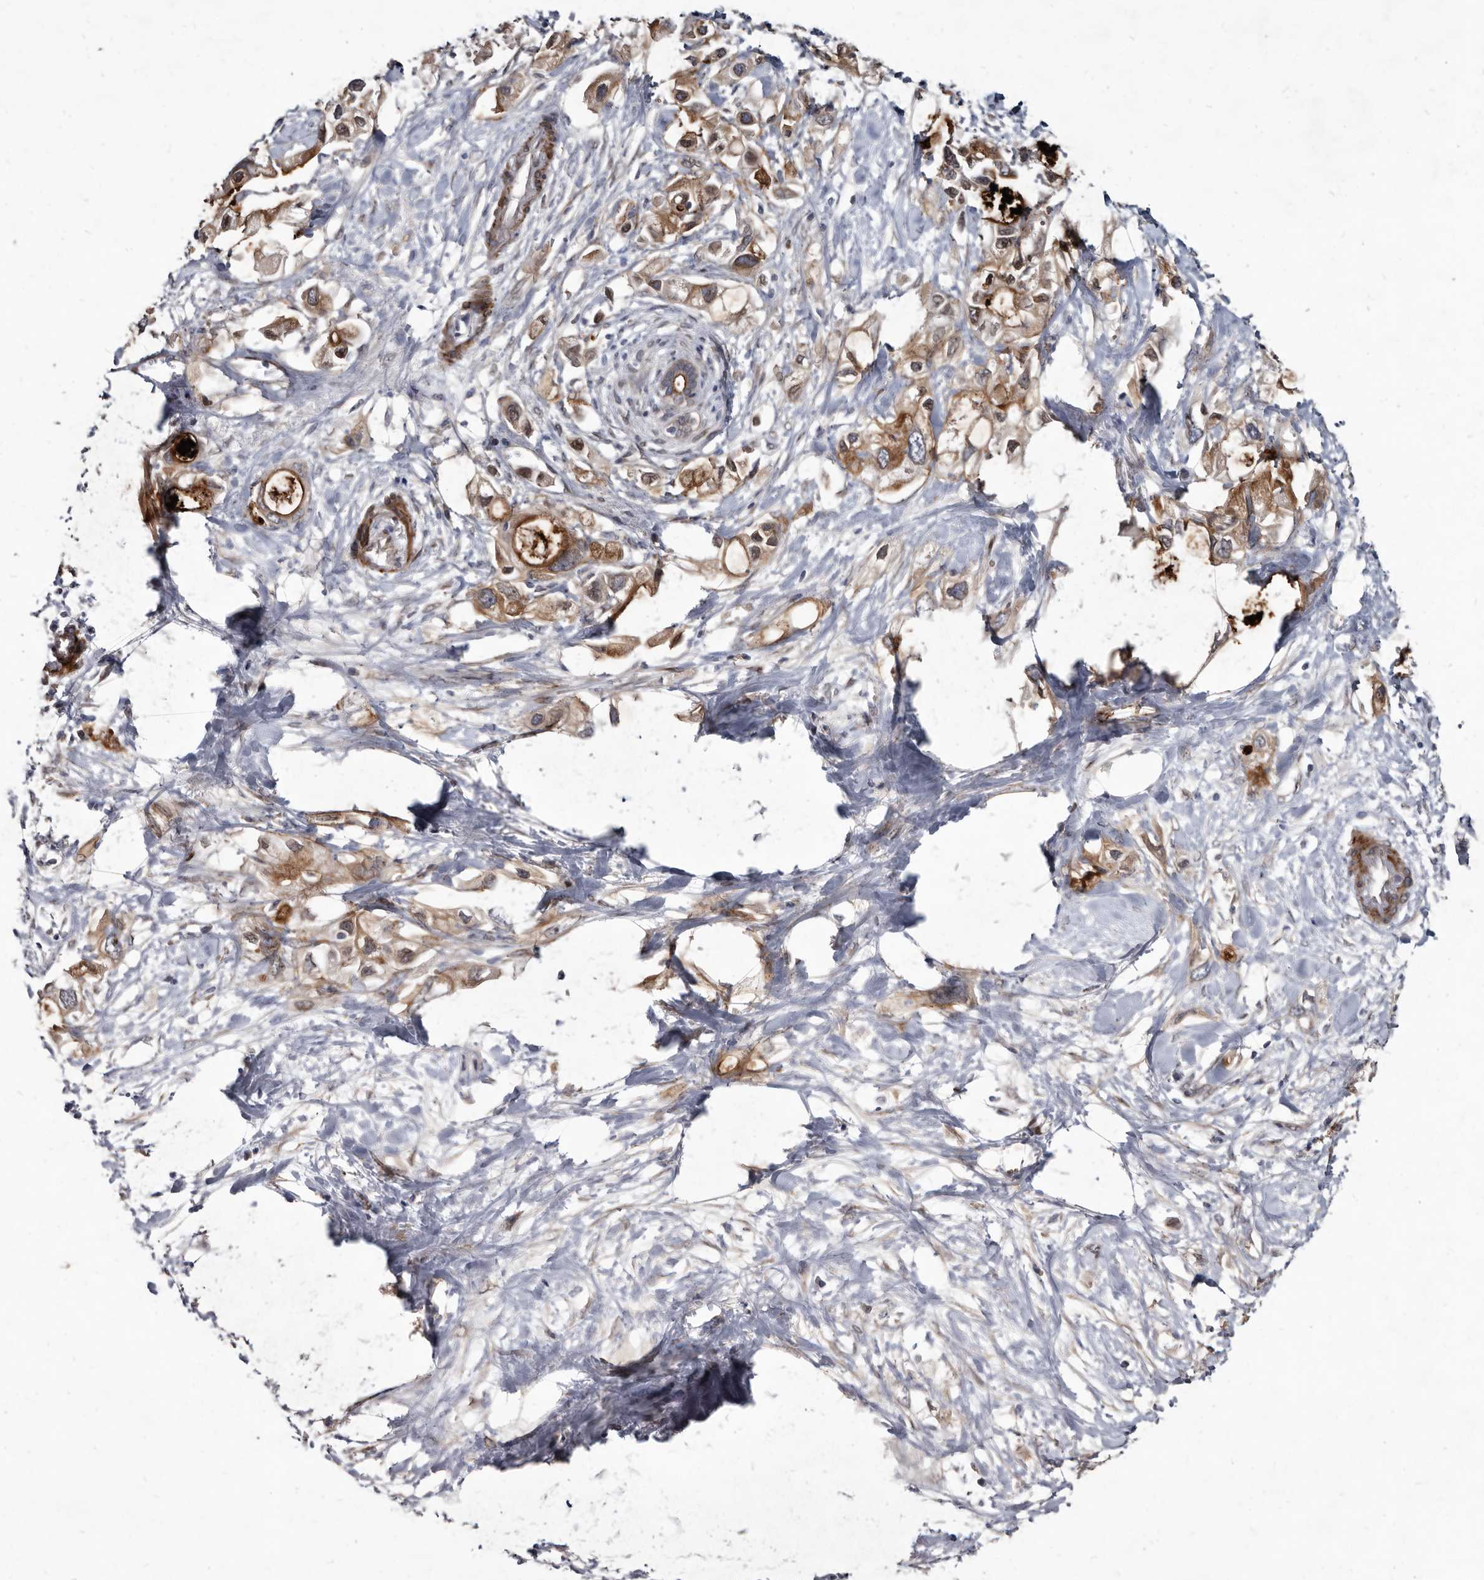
{"staining": {"intensity": "moderate", "quantity": "25%-75%", "location": "cytoplasmic/membranous"}, "tissue": "pancreatic cancer", "cell_type": "Tumor cells", "image_type": "cancer", "snomed": [{"axis": "morphology", "description": "Adenocarcinoma, NOS"}, {"axis": "topography", "description": "Pancreas"}], "caption": "Immunohistochemical staining of pancreatic adenocarcinoma exhibits medium levels of moderate cytoplasmic/membranous protein staining in approximately 25%-75% of tumor cells. The staining was performed using DAB, with brown indicating positive protein expression. Nuclei are stained blue with hematoxylin.", "gene": "PROM1", "patient": {"sex": "female", "age": 56}}